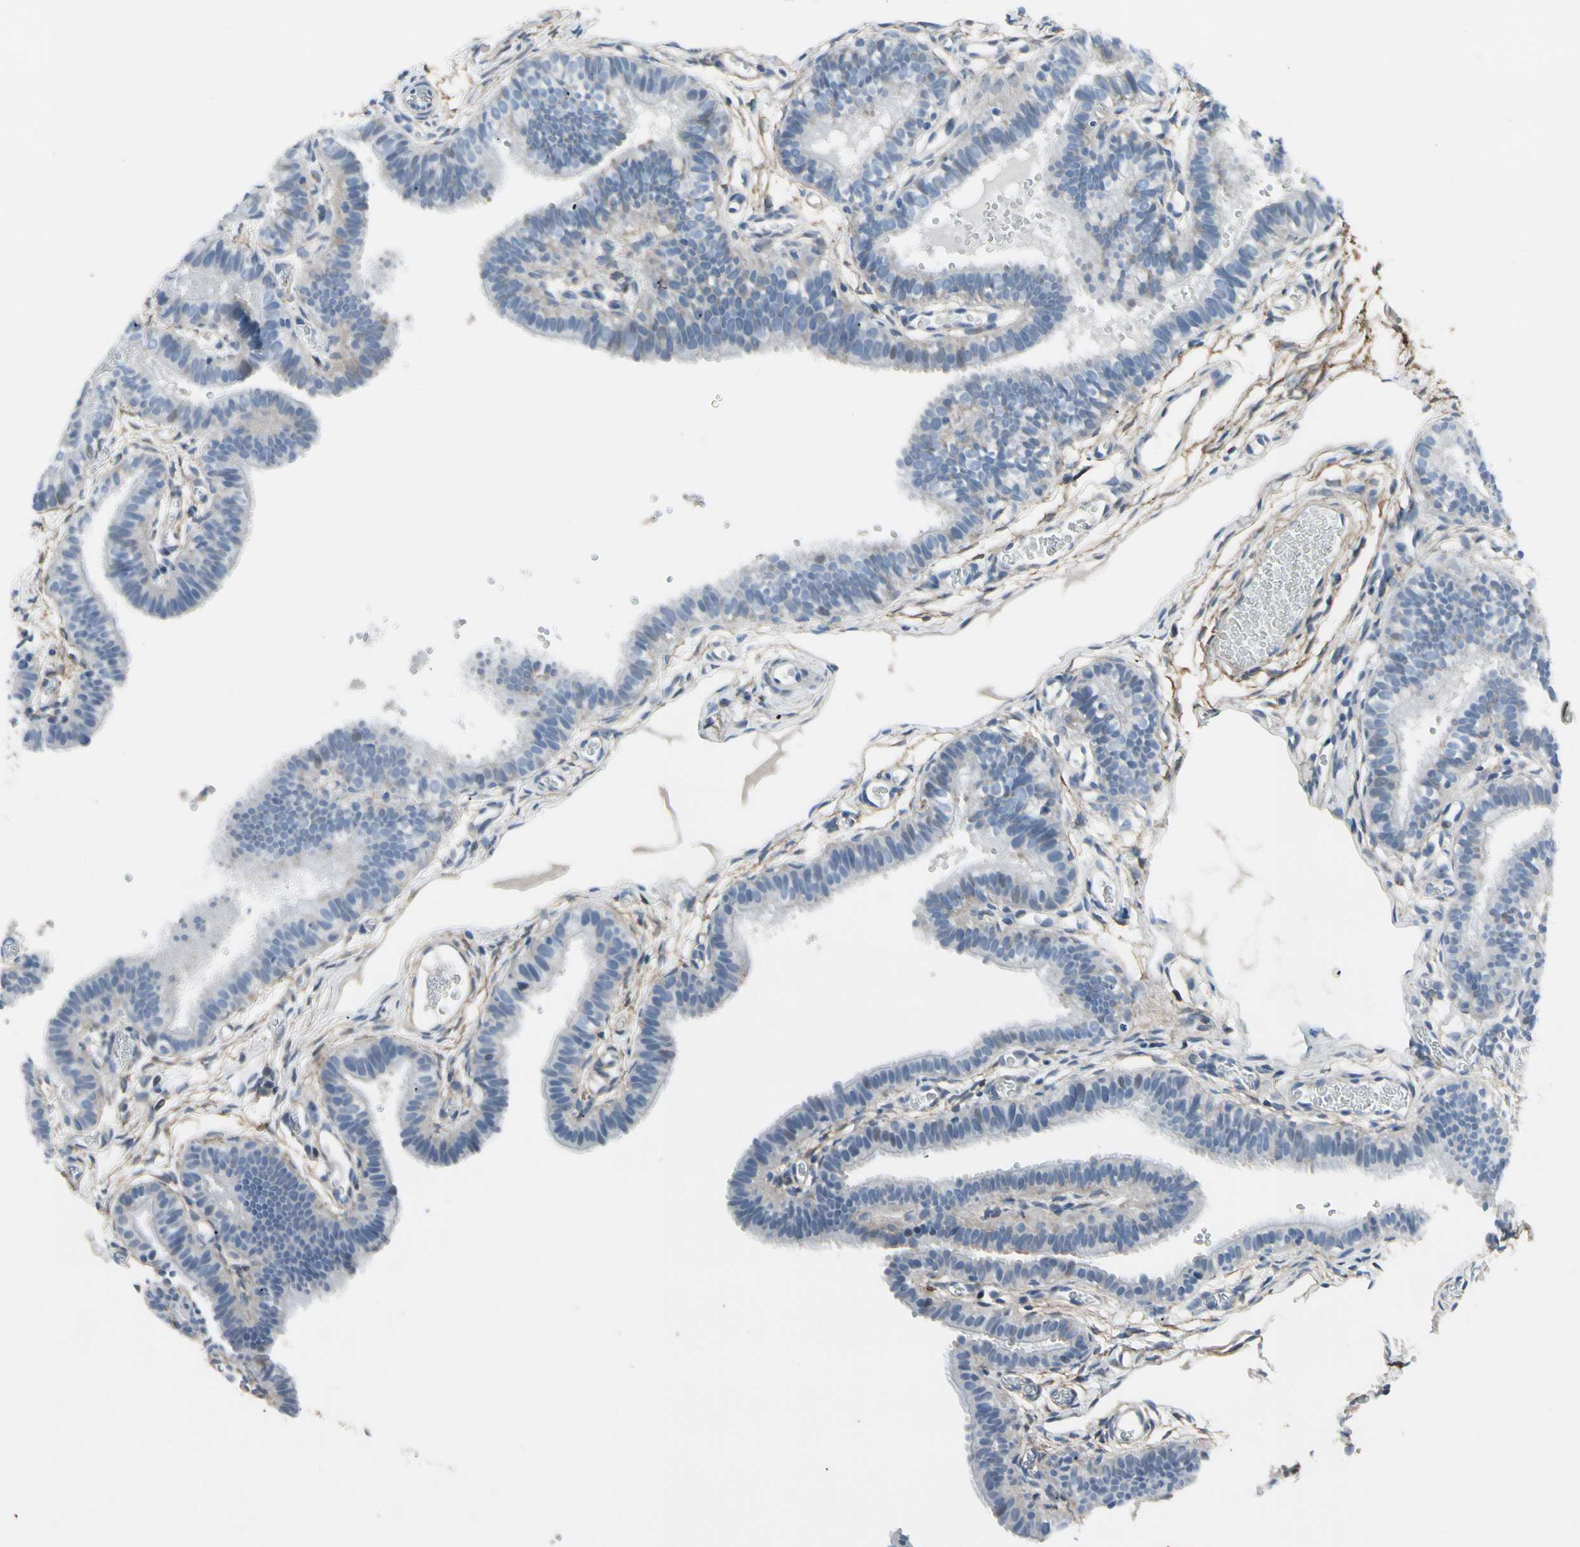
{"staining": {"intensity": "weak", "quantity": "<25%", "location": "nuclear"}, "tissue": "fallopian tube", "cell_type": "Glandular cells", "image_type": "normal", "snomed": [{"axis": "morphology", "description": "Normal tissue, NOS"}, {"axis": "topography", "description": "Fallopian tube"}, {"axis": "topography", "description": "Placenta"}], "caption": "Immunohistochemistry (IHC) of normal human fallopian tube shows no staining in glandular cells. Nuclei are stained in blue.", "gene": "PIGR", "patient": {"sex": "female", "age": 34}}